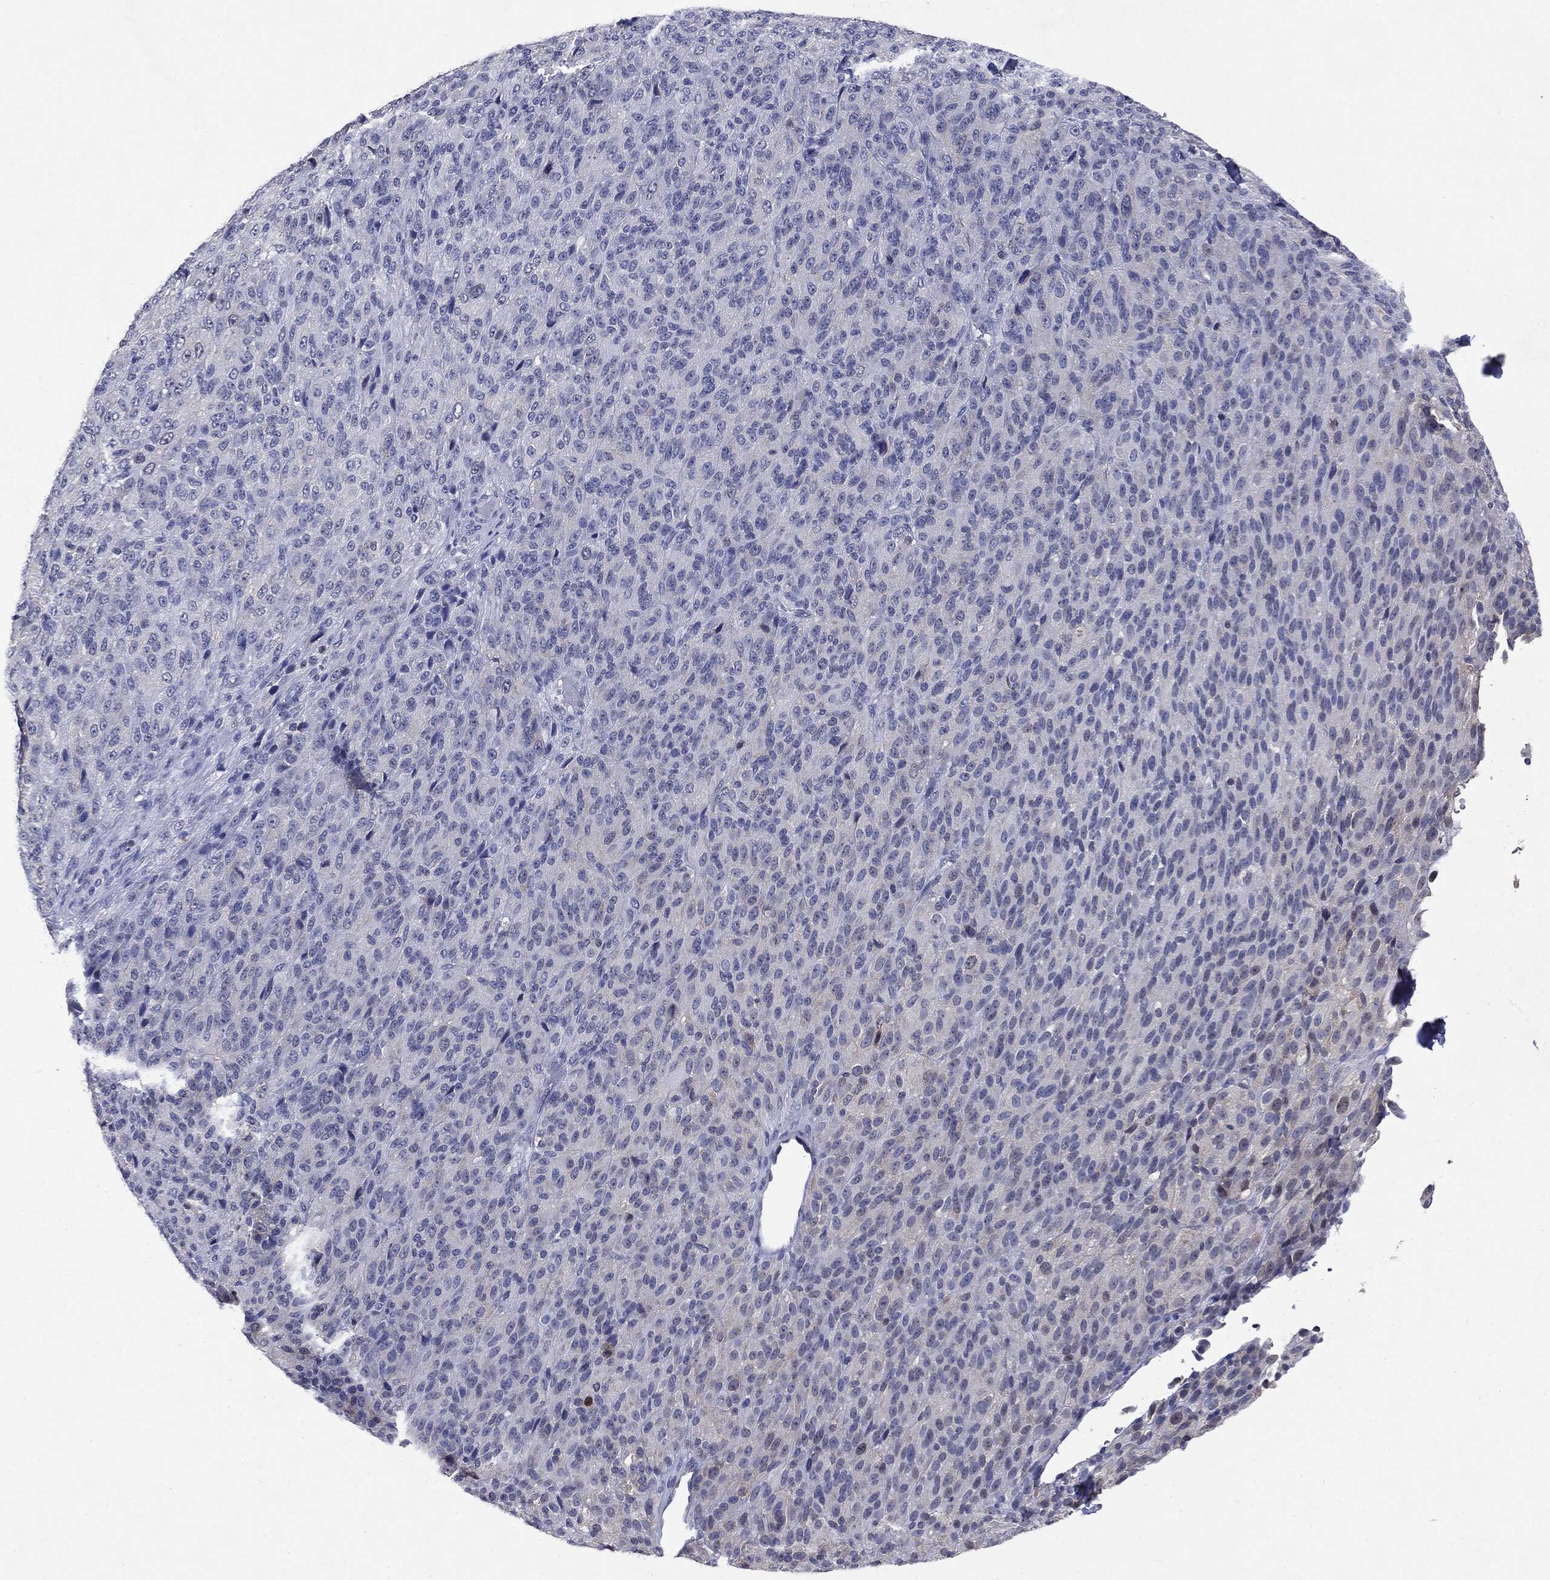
{"staining": {"intensity": "negative", "quantity": "none", "location": "none"}, "tissue": "melanoma", "cell_type": "Tumor cells", "image_type": "cancer", "snomed": [{"axis": "morphology", "description": "Malignant melanoma, Metastatic site"}, {"axis": "topography", "description": "Brain"}], "caption": "High power microscopy image of an IHC photomicrograph of melanoma, revealing no significant expression in tumor cells.", "gene": "KIF2C", "patient": {"sex": "female", "age": 56}}